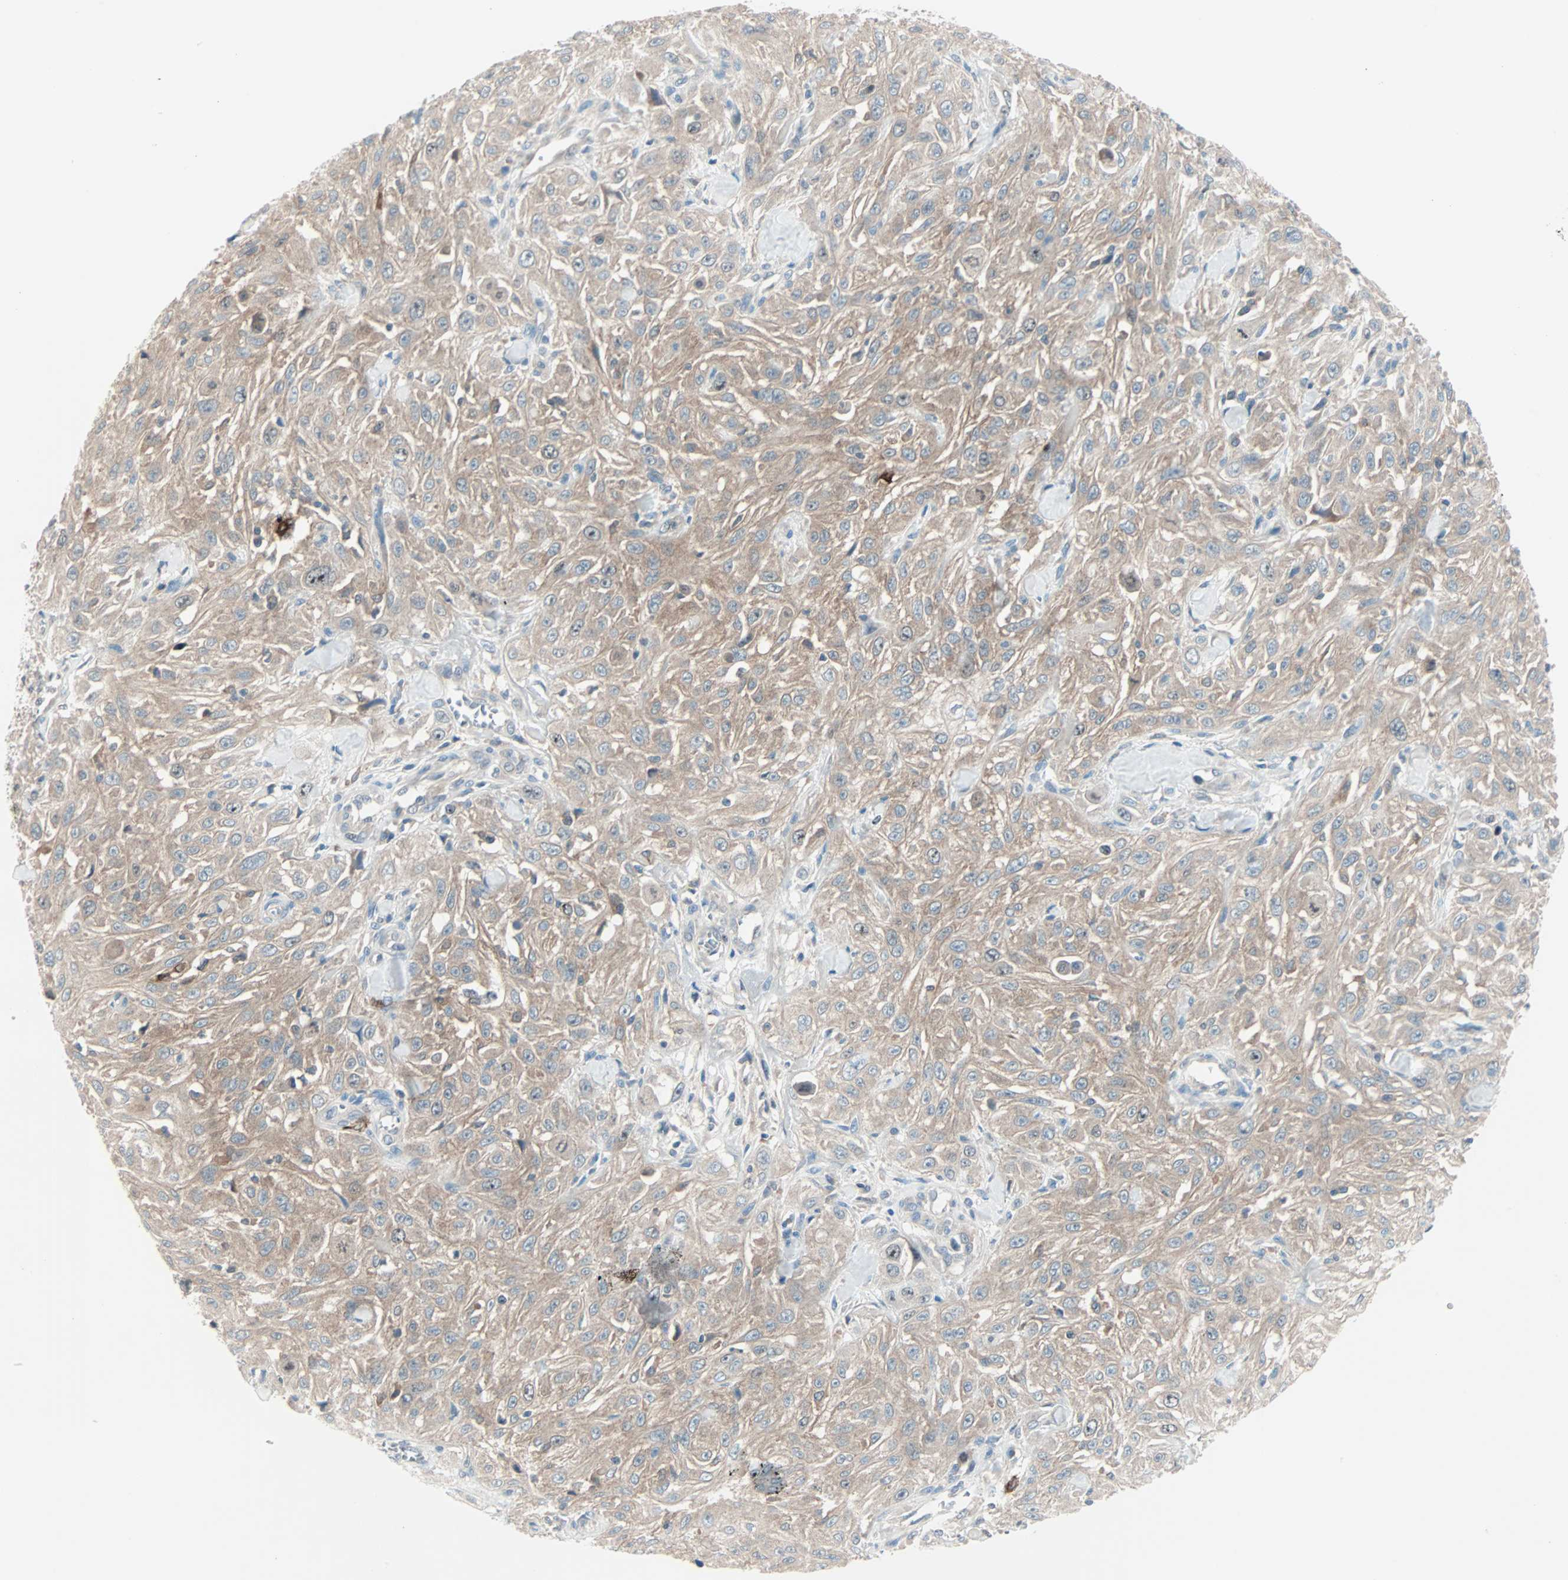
{"staining": {"intensity": "moderate", "quantity": ">75%", "location": "cytoplasmic/membranous"}, "tissue": "skin cancer", "cell_type": "Tumor cells", "image_type": "cancer", "snomed": [{"axis": "morphology", "description": "Squamous cell carcinoma, NOS"}, {"axis": "morphology", "description": "Squamous cell carcinoma, metastatic, NOS"}, {"axis": "topography", "description": "Skin"}, {"axis": "topography", "description": "Lymph node"}], "caption": "Immunohistochemical staining of skin cancer (metastatic squamous cell carcinoma) demonstrates medium levels of moderate cytoplasmic/membranous expression in approximately >75% of tumor cells.", "gene": "SMIM8", "patient": {"sex": "male", "age": 75}}